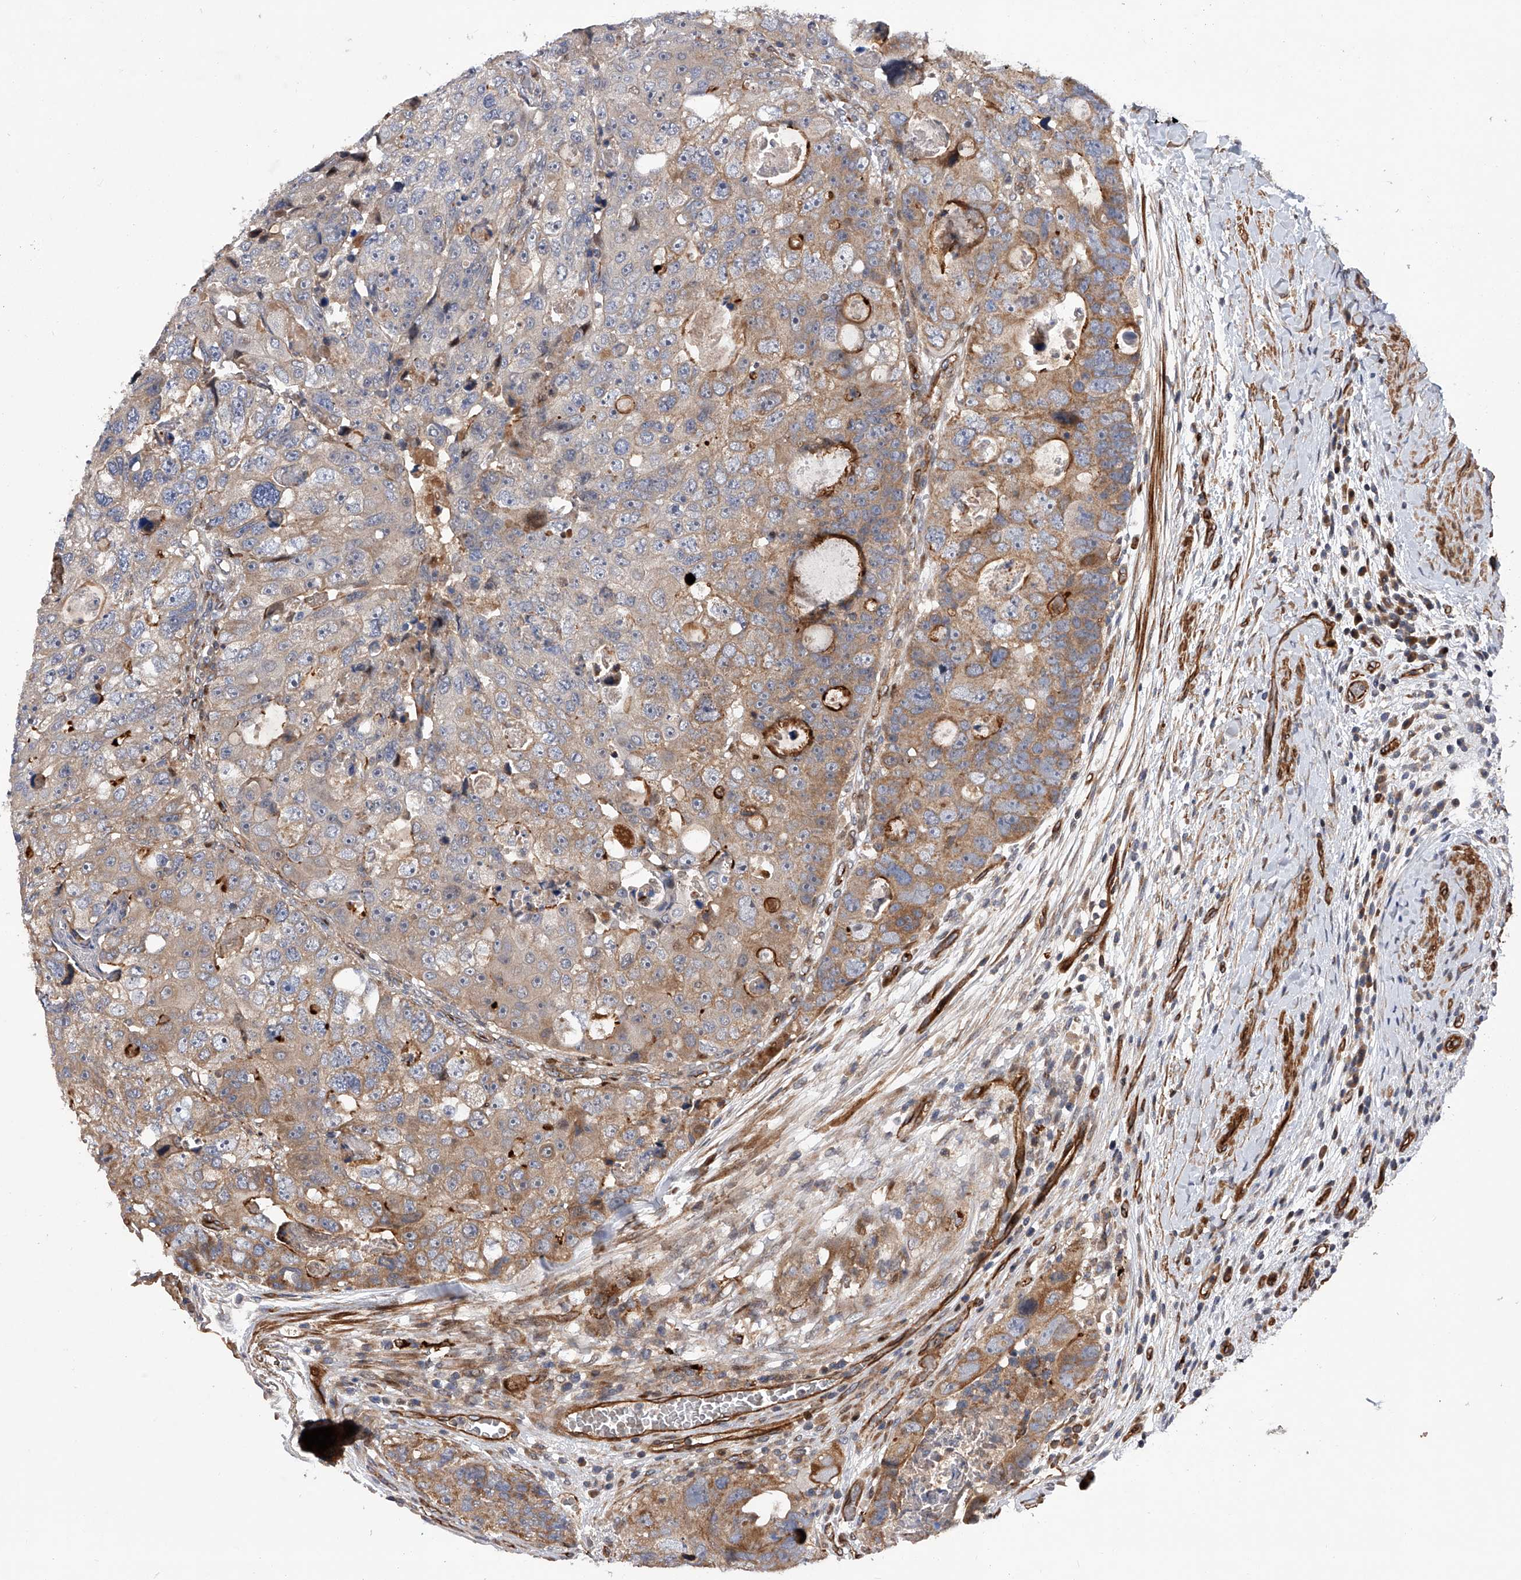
{"staining": {"intensity": "moderate", "quantity": "25%-75%", "location": "cytoplasmic/membranous"}, "tissue": "colorectal cancer", "cell_type": "Tumor cells", "image_type": "cancer", "snomed": [{"axis": "morphology", "description": "Adenocarcinoma, NOS"}, {"axis": "topography", "description": "Rectum"}], "caption": "Tumor cells display medium levels of moderate cytoplasmic/membranous expression in approximately 25%-75% of cells in human colorectal cancer.", "gene": "PDSS2", "patient": {"sex": "male", "age": 59}}